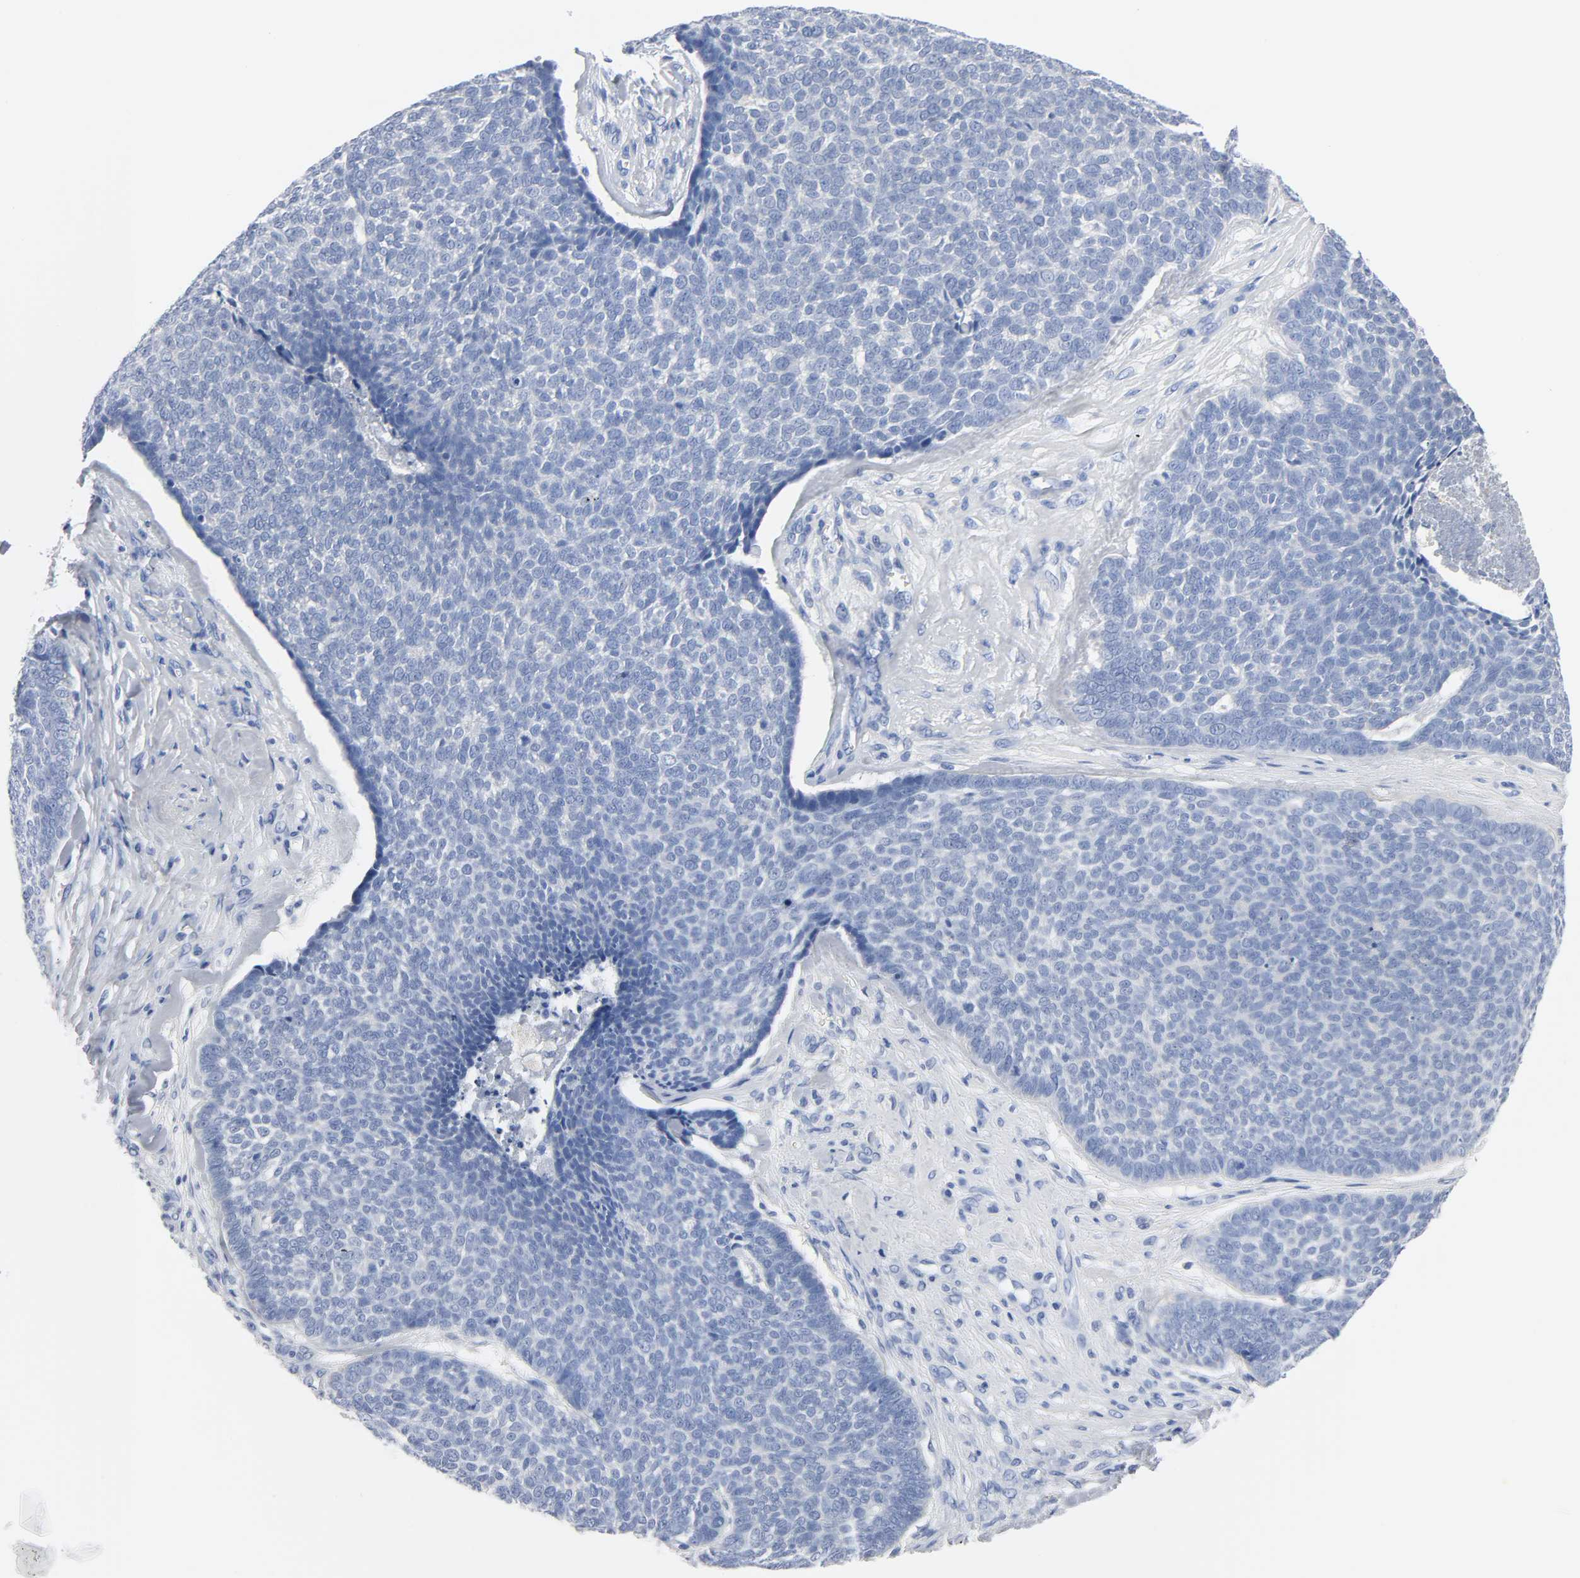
{"staining": {"intensity": "negative", "quantity": "none", "location": "none"}, "tissue": "skin cancer", "cell_type": "Tumor cells", "image_type": "cancer", "snomed": [{"axis": "morphology", "description": "Basal cell carcinoma"}, {"axis": "topography", "description": "Skin"}], "caption": "Immunohistochemistry micrograph of neoplastic tissue: human basal cell carcinoma (skin) stained with DAB (3,3'-diaminobenzidine) displays no significant protein expression in tumor cells.", "gene": "ACP3", "patient": {"sex": "male", "age": 84}}